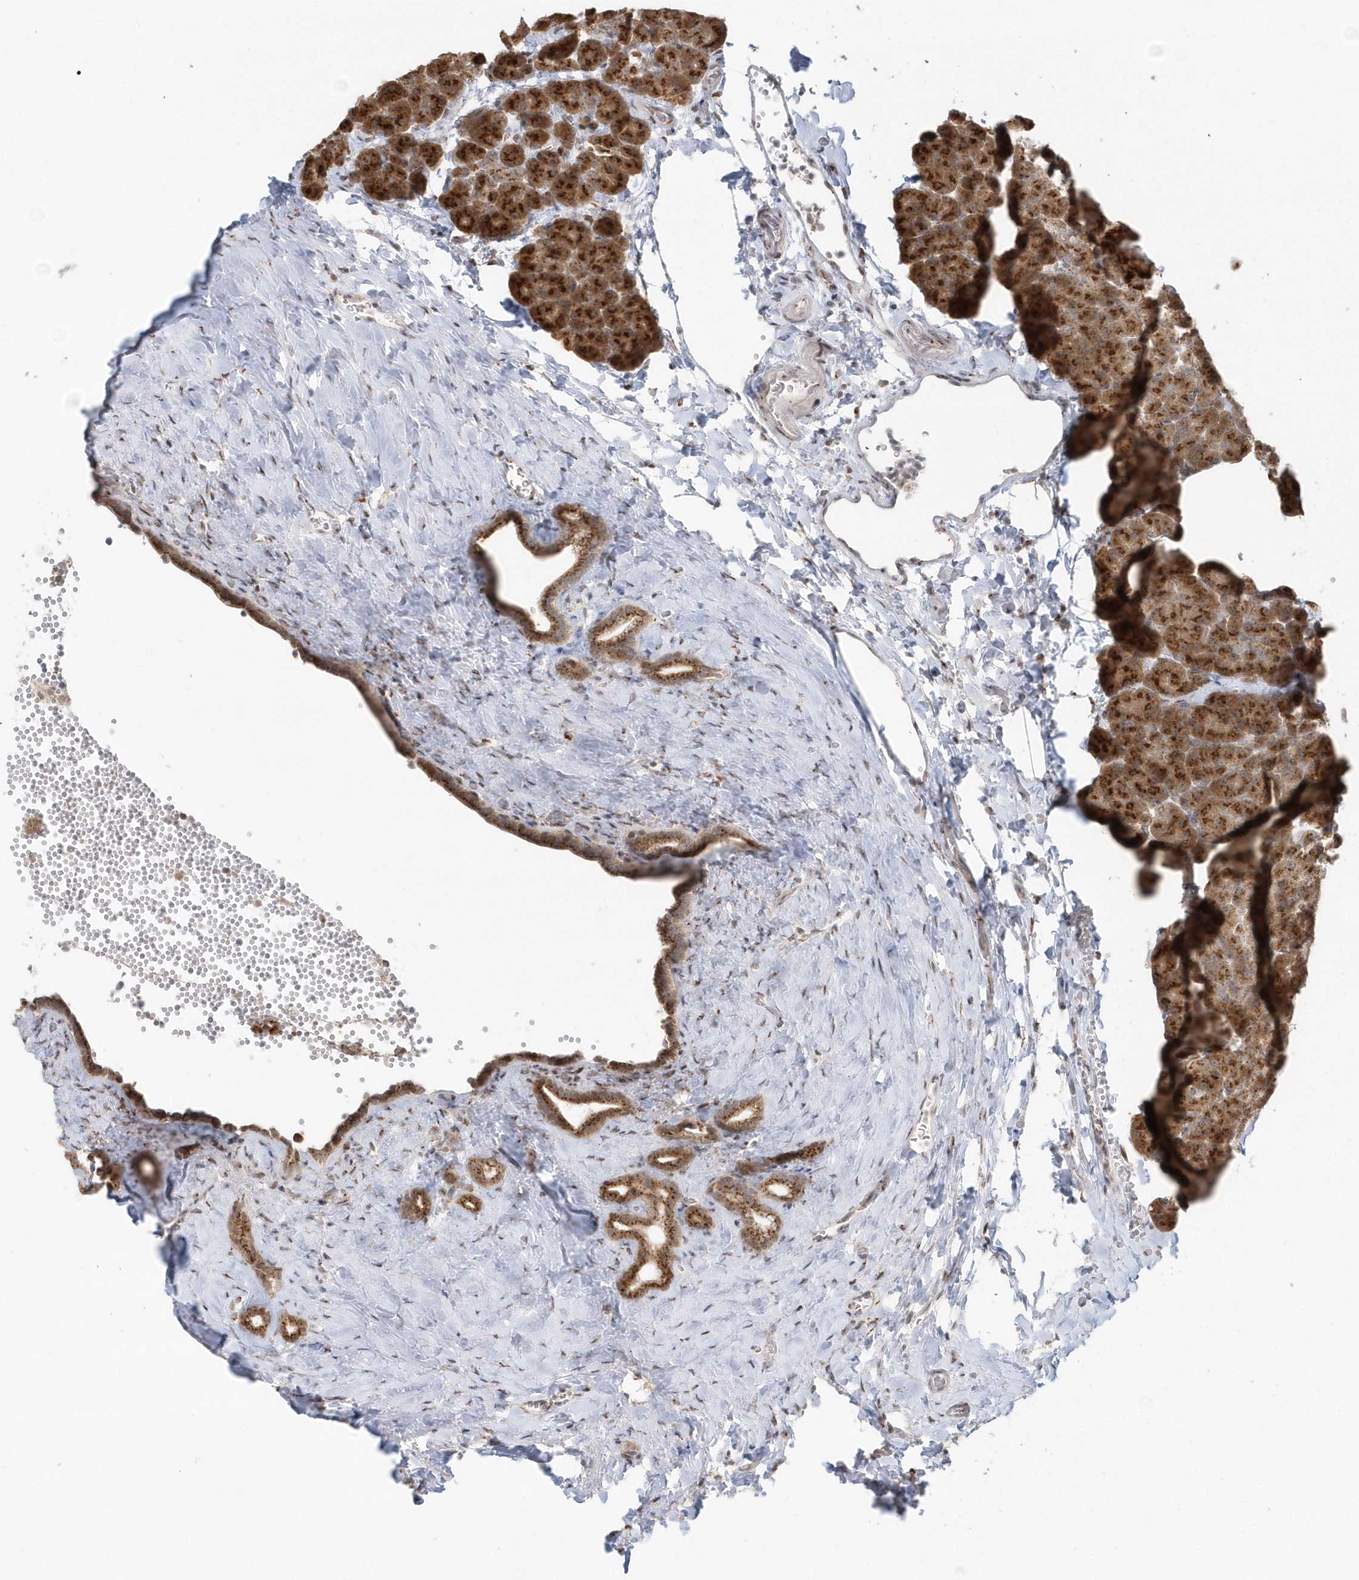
{"staining": {"intensity": "strong", "quantity": ">75%", "location": "cytoplasmic/membranous"}, "tissue": "pancreas", "cell_type": "Exocrine glandular cells", "image_type": "normal", "snomed": [{"axis": "morphology", "description": "Normal tissue, NOS"}, {"axis": "morphology", "description": "Carcinoid, malignant, NOS"}, {"axis": "topography", "description": "Pancreas"}], "caption": "Protein expression analysis of benign human pancreas reveals strong cytoplasmic/membranous staining in approximately >75% of exocrine glandular cells.", "gene": "DHFR", "patient": {"sex": "female", "age": 35}}